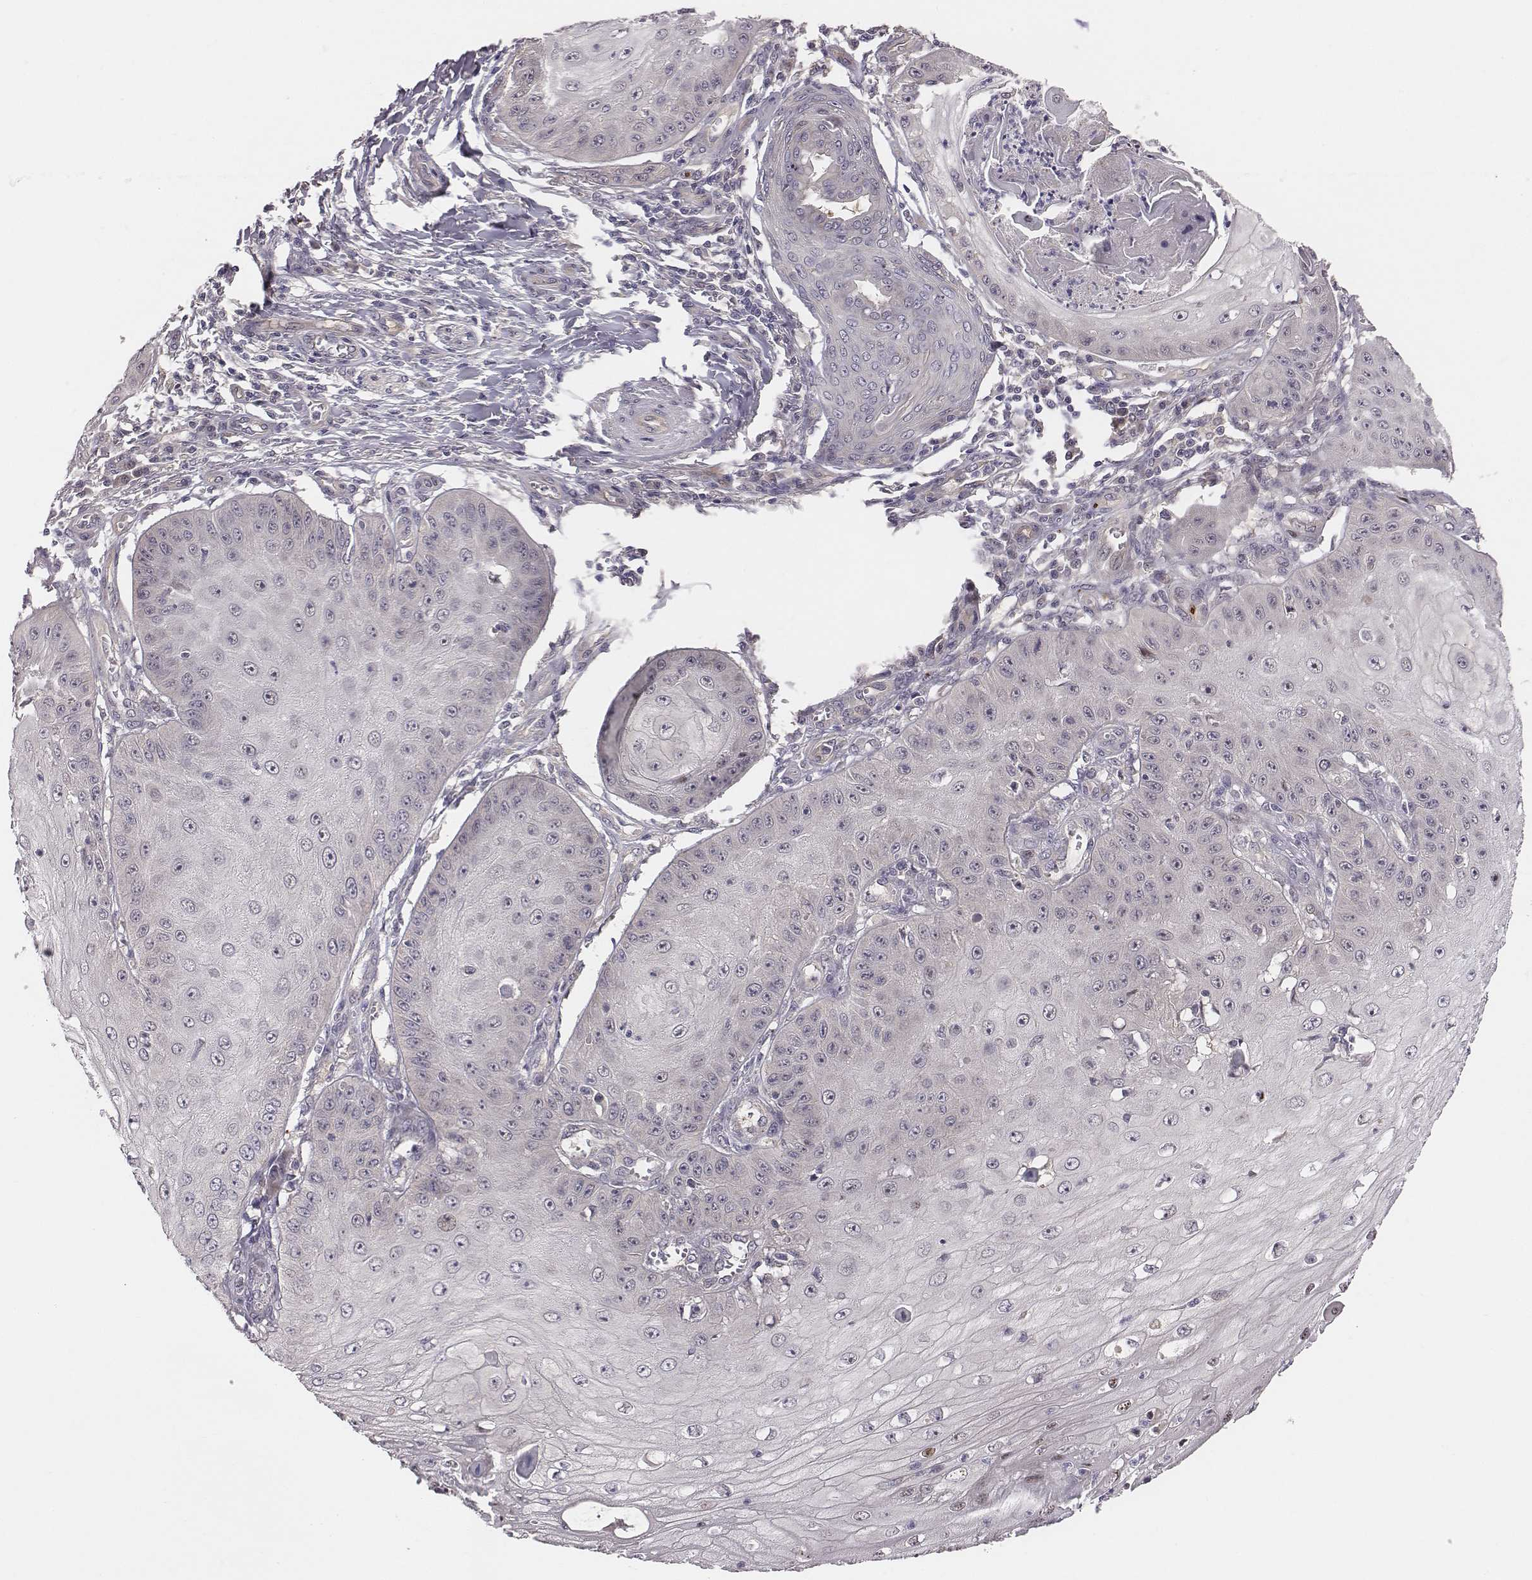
{"staining": {"intensity": "negative", "quantity": "none", "location": "none"}, "tissue": "skin cancer", "cell_type": "Tumor cells", "image_type": "cancer", "snomed": [{"axis": "morphology", "description": "Squamous cell carcinoma, NOS"}, {"axis": "topography", "description": "Skin"}], "caption": "Protein analysis of skin squamous cell carcinoma demonstrates no significant positivity in tumor cells.", "gene": "SMURF2", "patient": {"sex": "male", "age": 70}}